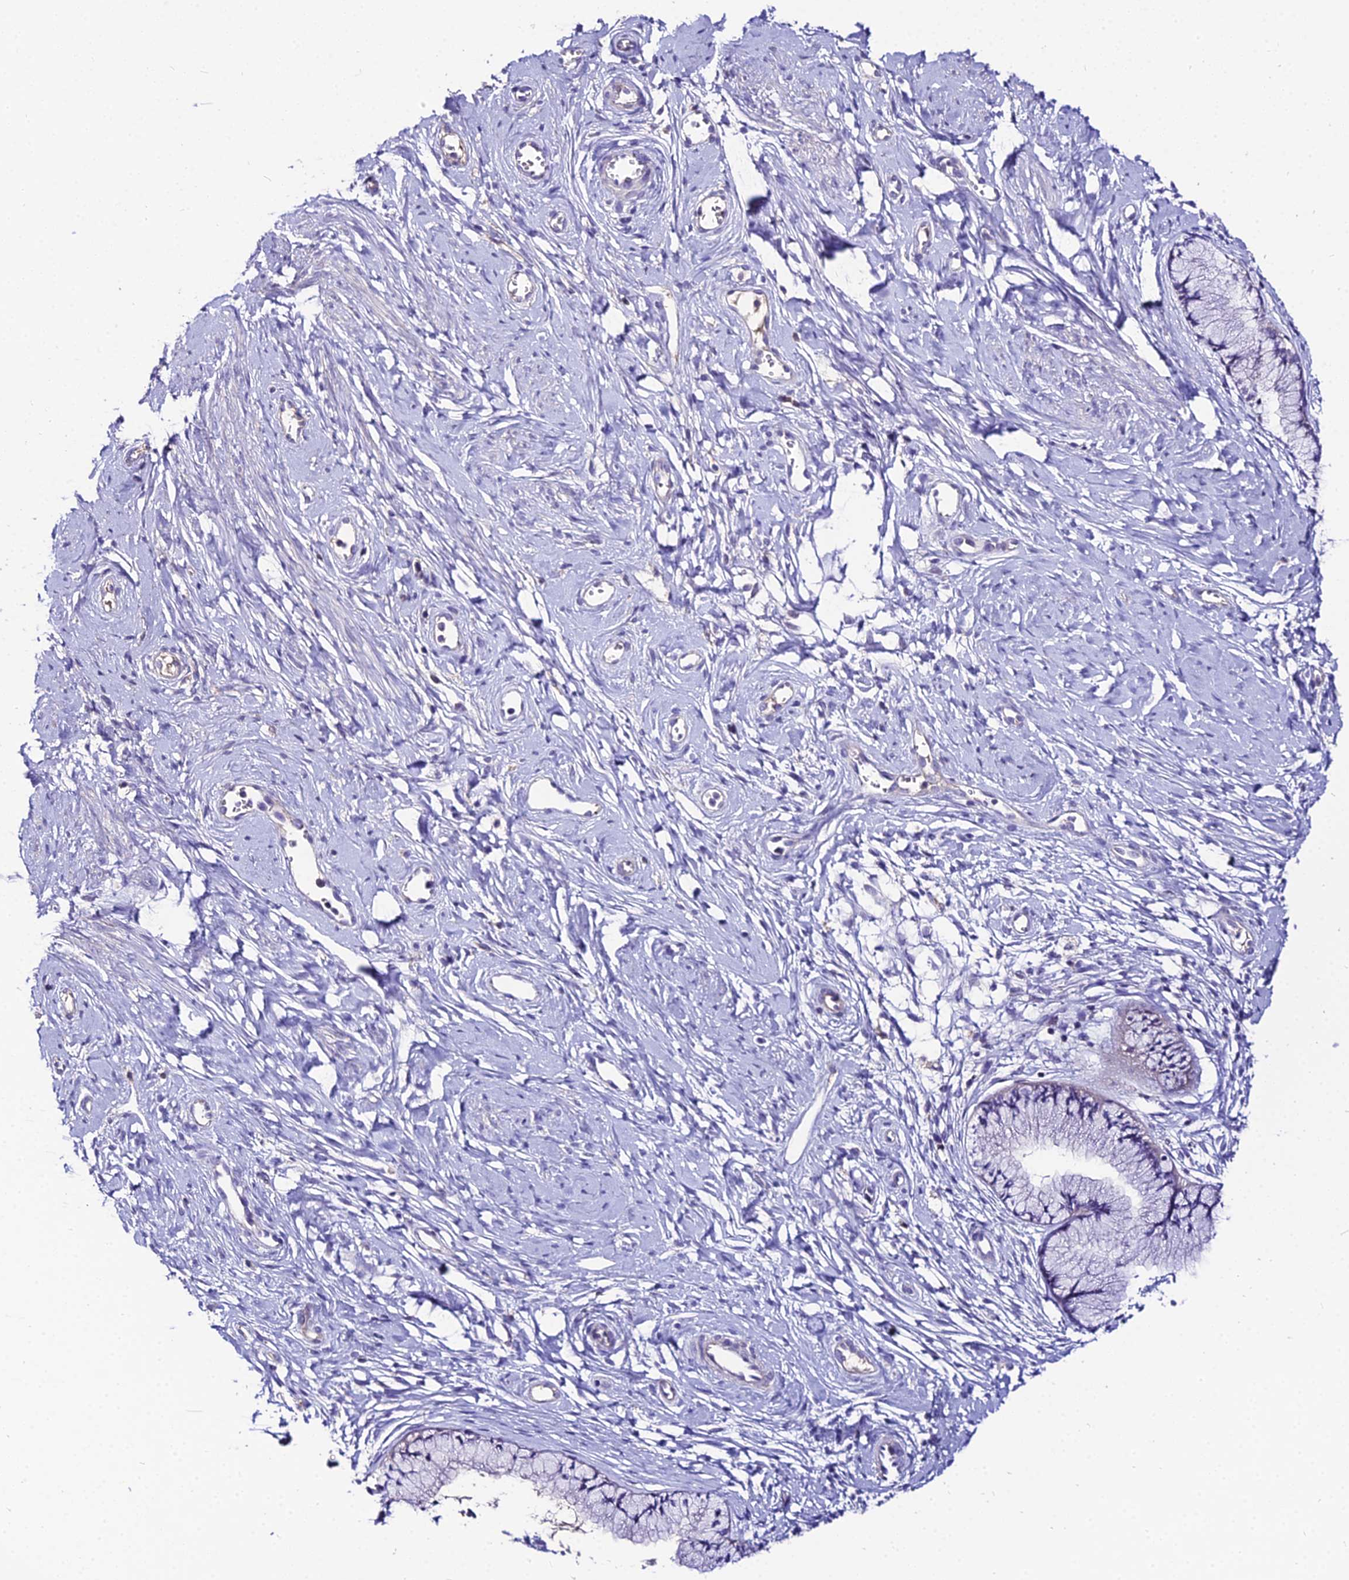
{"staining": {"intensity": "negative", "quantity": "none", "location": "none"}, "tissue": "cervix", "cell_type": "Glandular cells", "image_type": "normal", "snomed": [{"axis": "morphology", "description": "Normal tissue, NOS"}, {"axis": "topography", "description": "Cervix"}], "caption": "There is no significant expression in glandular cells of cervix. Nuclei are stained in blue.", "gene": "SHQ1", "patient": {"sex": "female", "age": 42}}